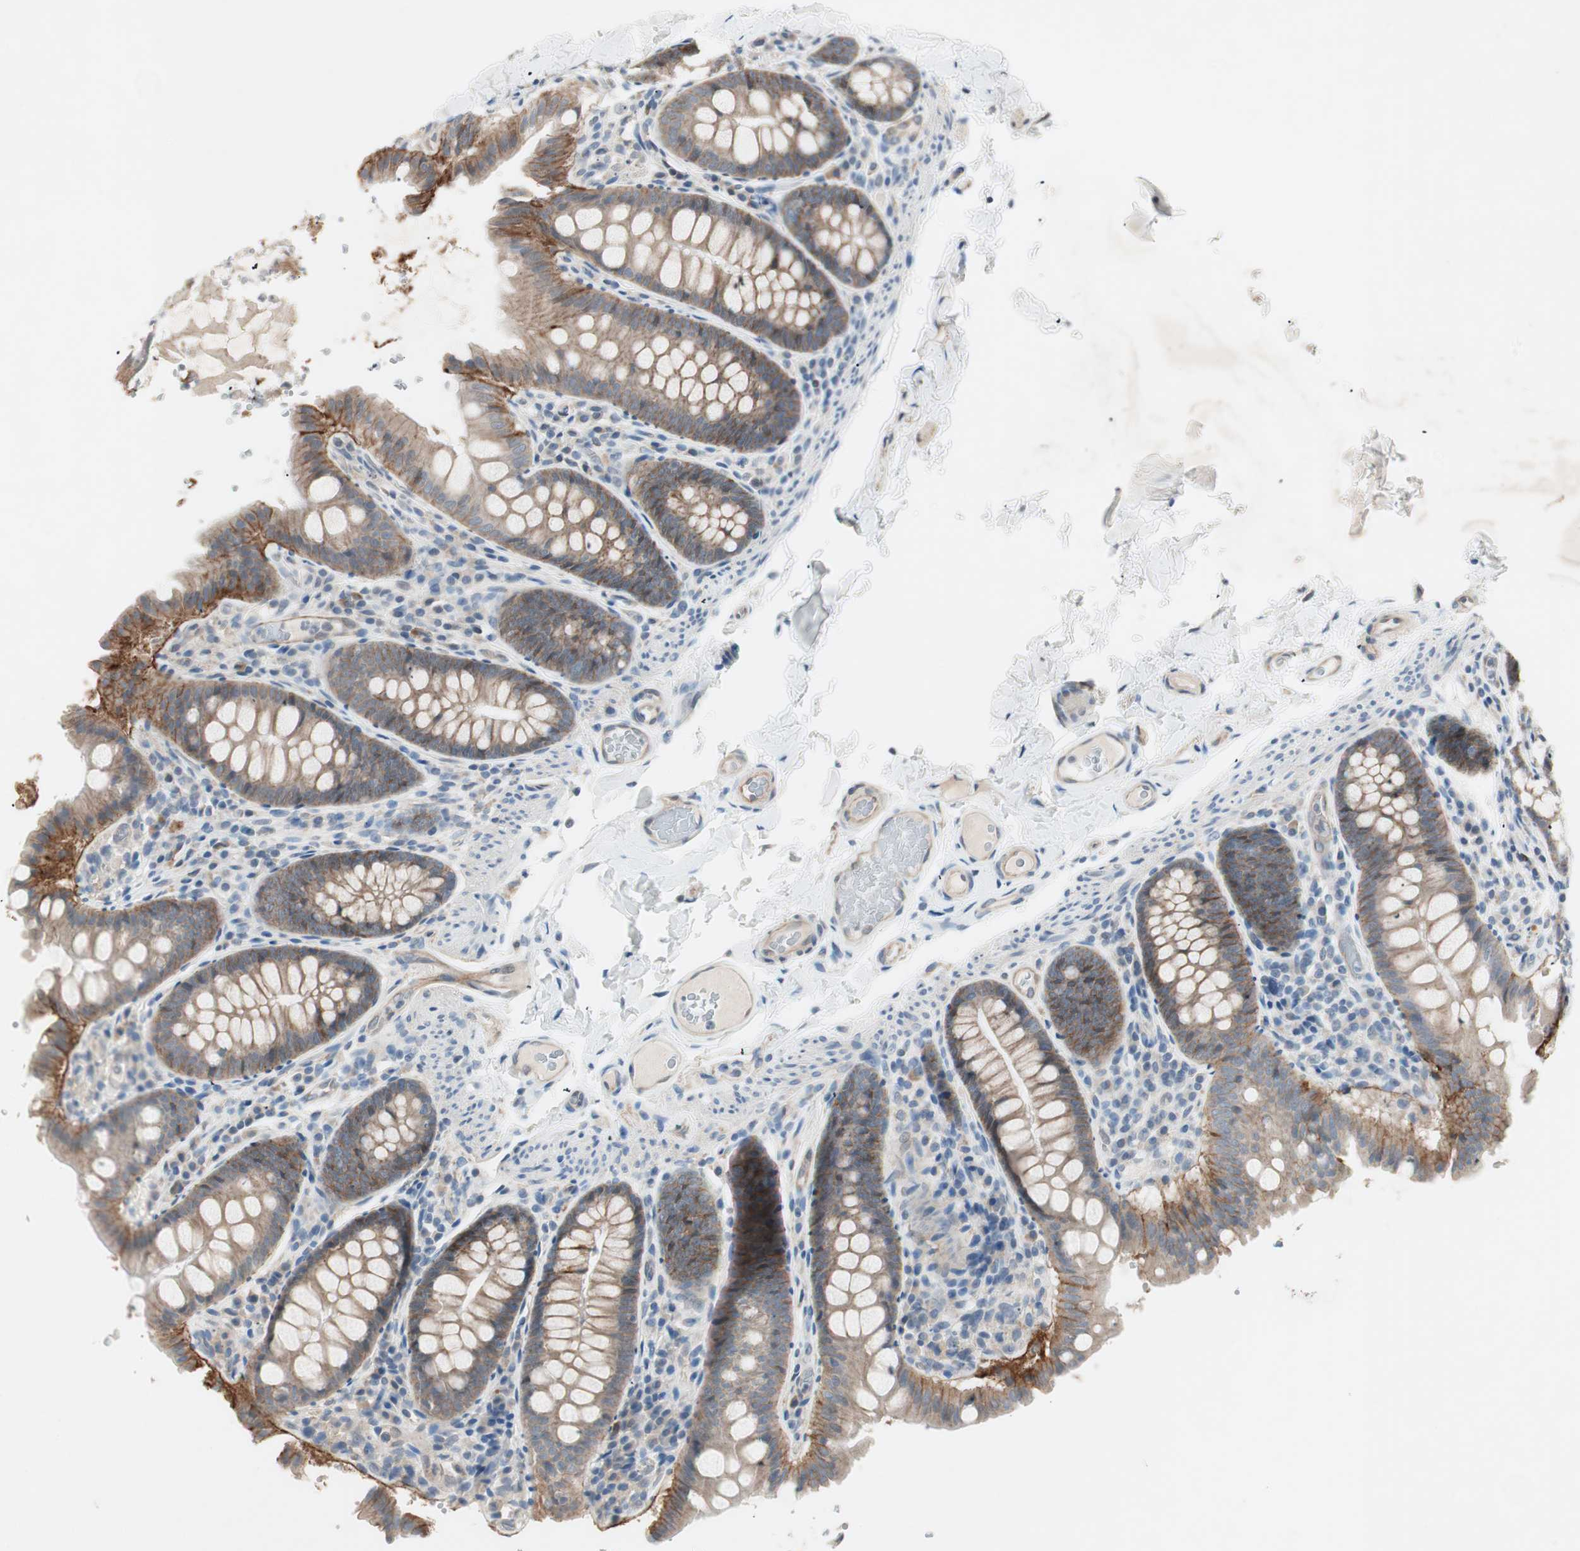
{"staining": {"intensity": "weak", "quantity": ">75%", "location": "cytoplasmic/membranous"}, "tissue": "colon", "cell_type": "Endothelial cells", "image_type": "normal", "snomed": [{"axis": "morphology", "description": "Normal tissue, NOS"}, {"axis": "topography", "description": "Colon"}], "caption": "Immunohistochemistry (DAB (3,3'-diaminobenzidine)) staining of benign human colon reveals weak cytoplasmic/membranous protein expression in approximately >75% of endothelial cells.", "gene": "ITGB4", "patient": {"sex": "female", "age": 61}}